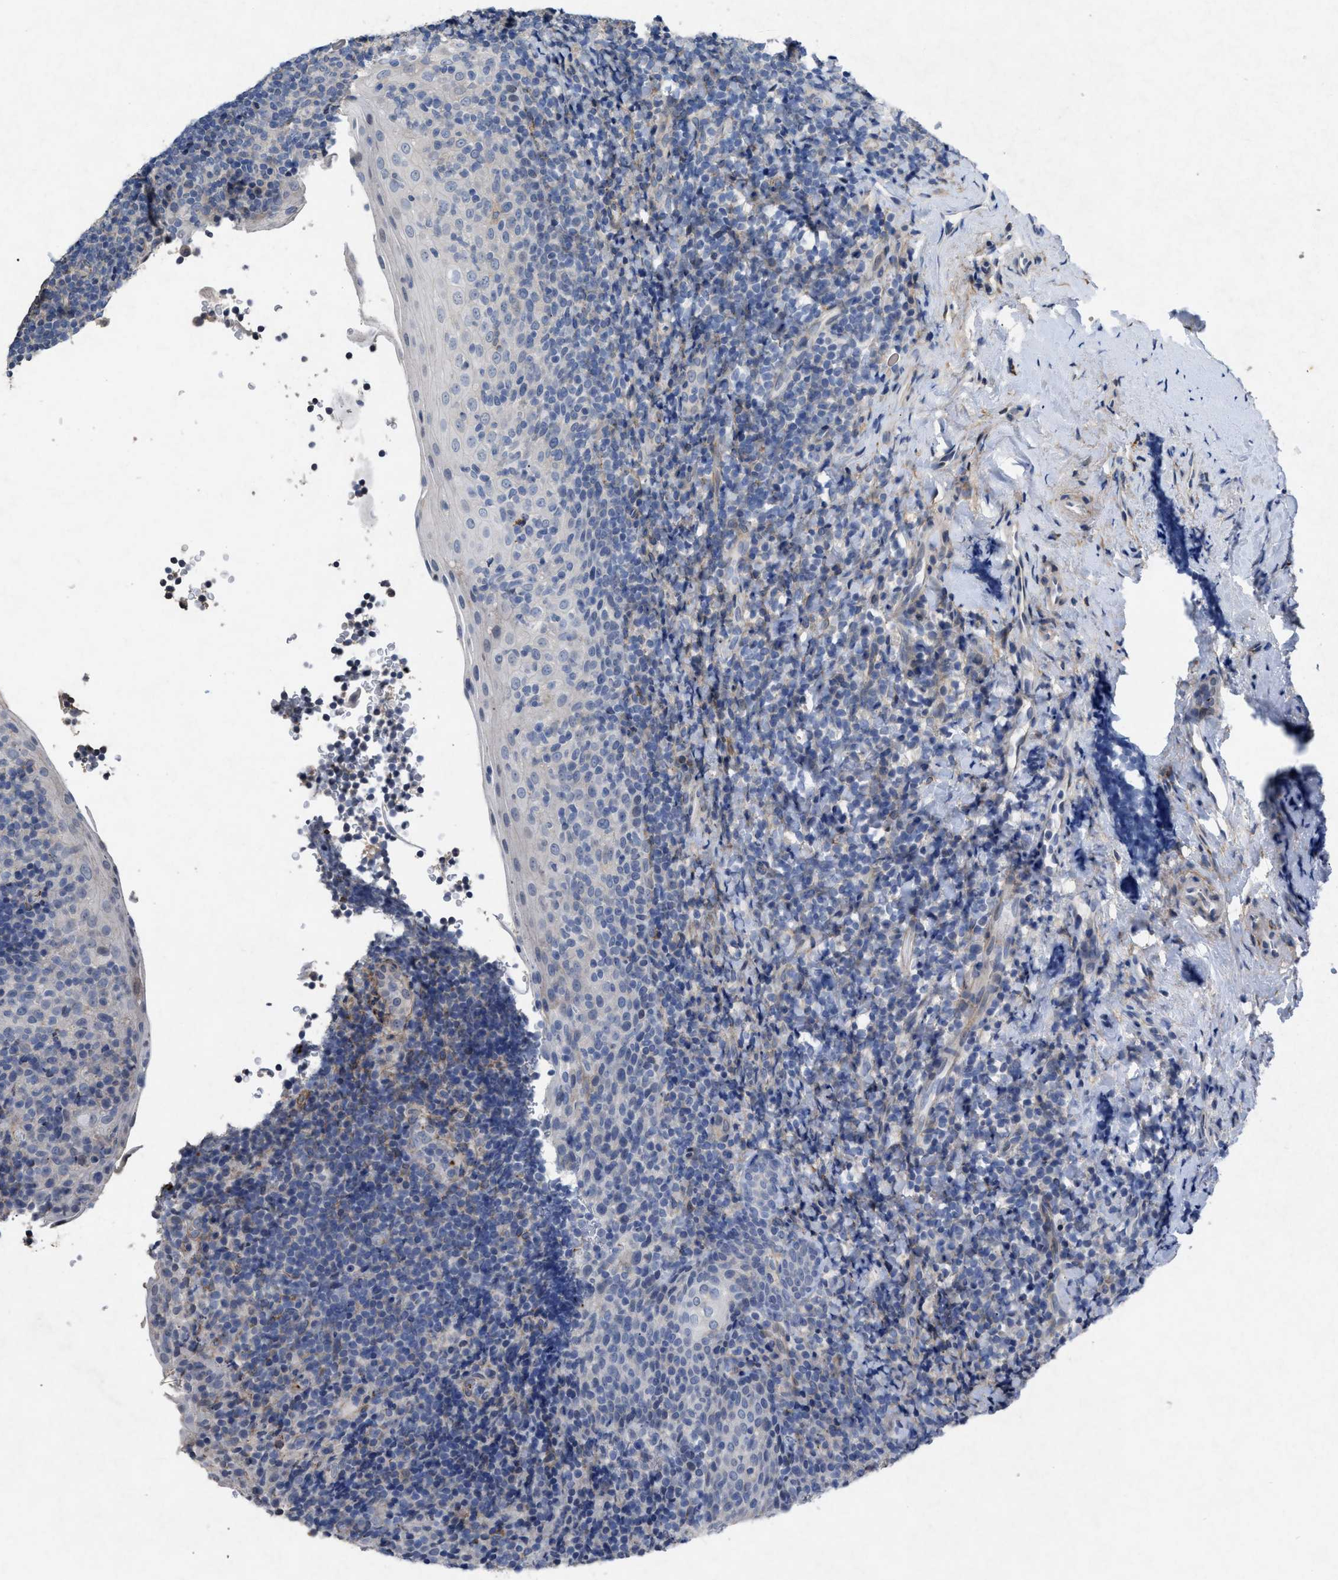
{"staining": {"intensity": "negative", "quantity": "none", "location": "none"}, "tissue": "tonsil", "cell_type": "Germinal center cells", "image_type": "normal", "snomed": [{"axis": "morphology", "description": "Normal tissue, NOS"}, {"axis": "topography", "description": "Tonsil"}], "caption": "Tonsil stained for a protein using IHC displays no expression germinal center cells.", "gene": "PDGFRA", "patient": {"sex": "male", "age": 37}}